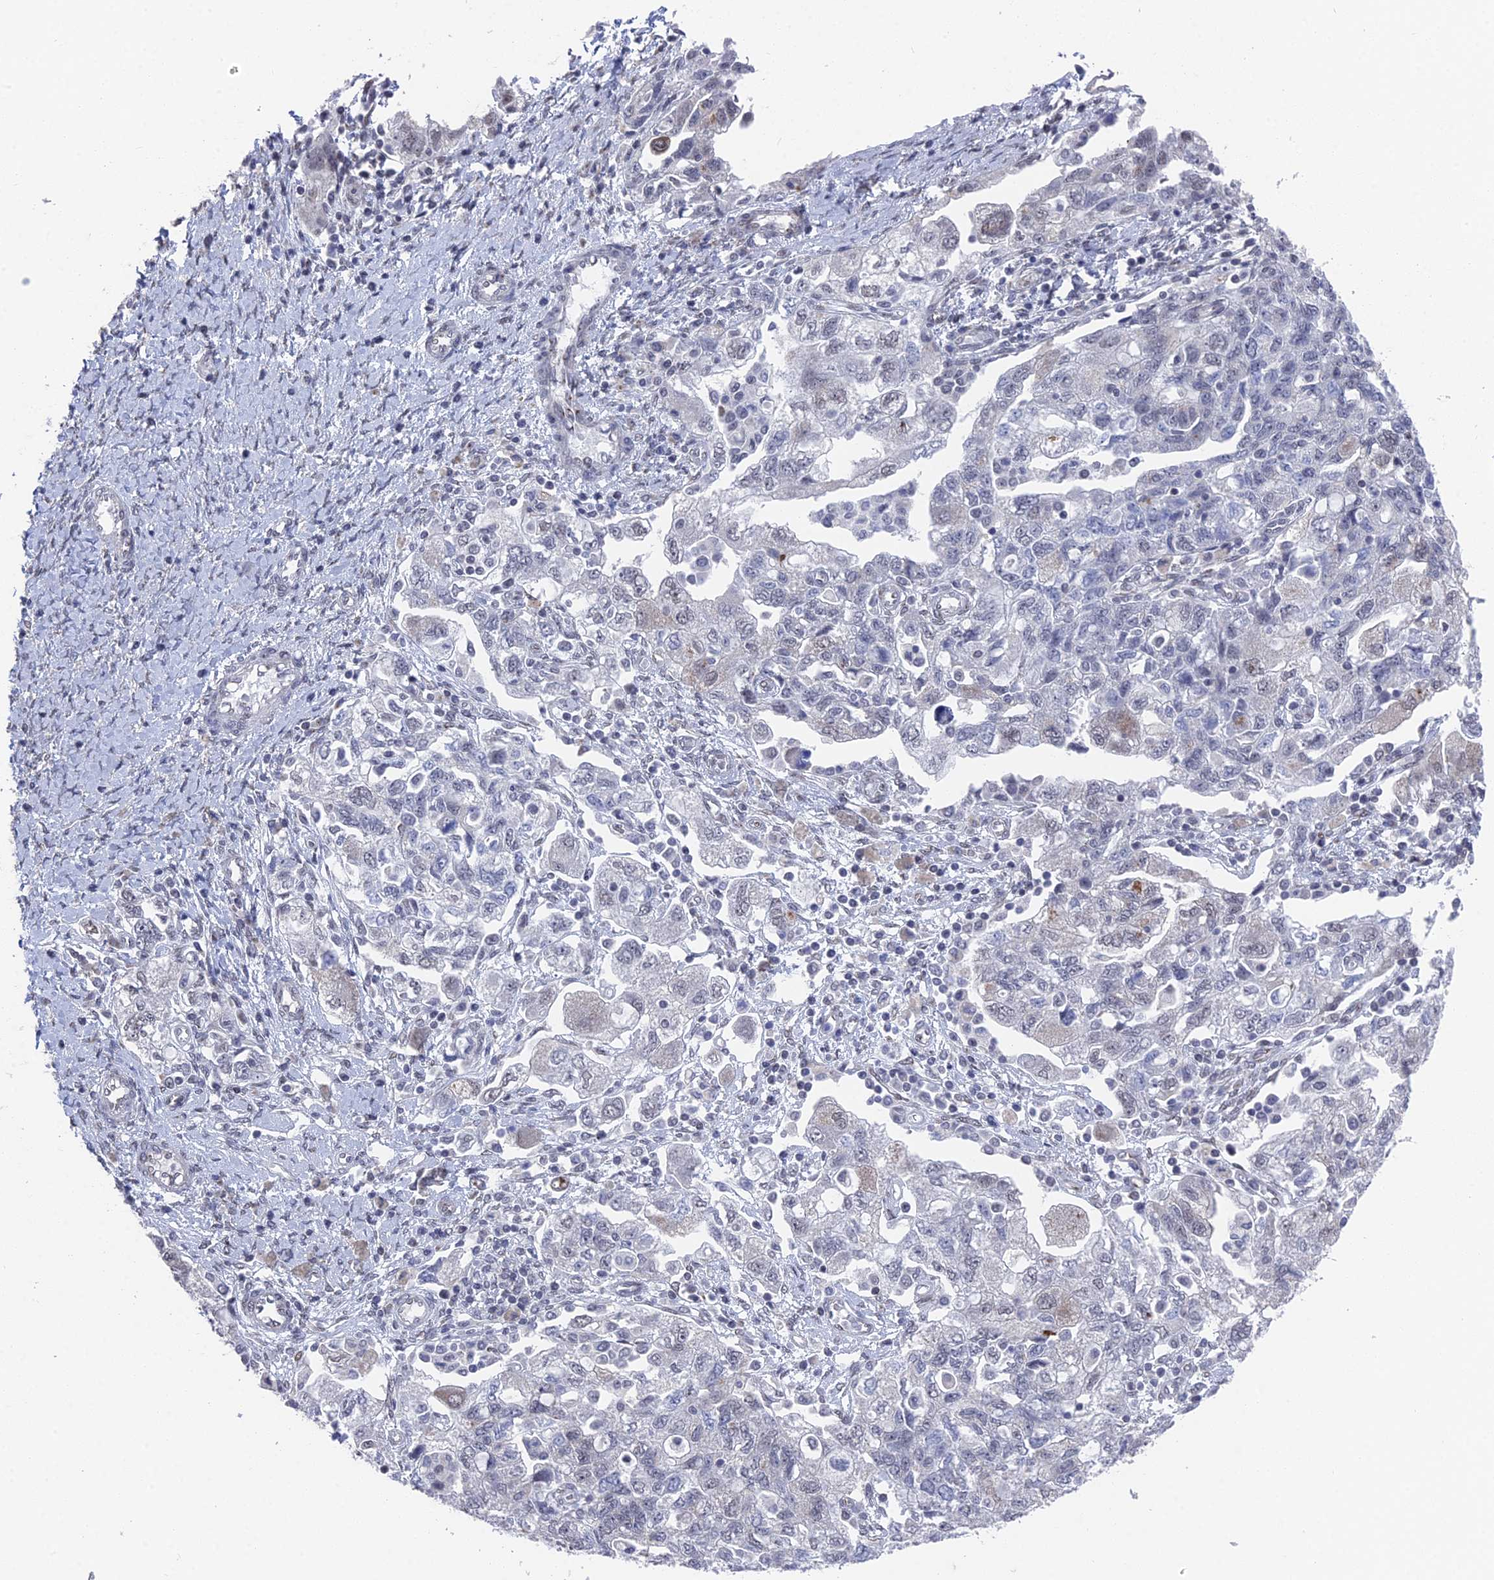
{"staining": {"intensity": "negative", "quantity": "none", "location": "none"}, "tissue": "ovarian cancer", "cell_type": "Tumor cells", "image_type": "cancer", "snomed": [{"axis": "morphology", "description": "Carcinoma, NOS"}, {"axis": "morphology", "description": "Cystadenocarcinoma, serous, NOS"}, {"axis": "topography", "description": "Ovary"}], "caption": "A histopathology image of ovarian serous cystadenocarcinoma stained for a protein shows no brown staining in tumor cells. (Immunohistochemistry, brightfield microscopy, high magnification).", "gene": "FHIP2A", "patient": {"sex": "female", "age": 69}}